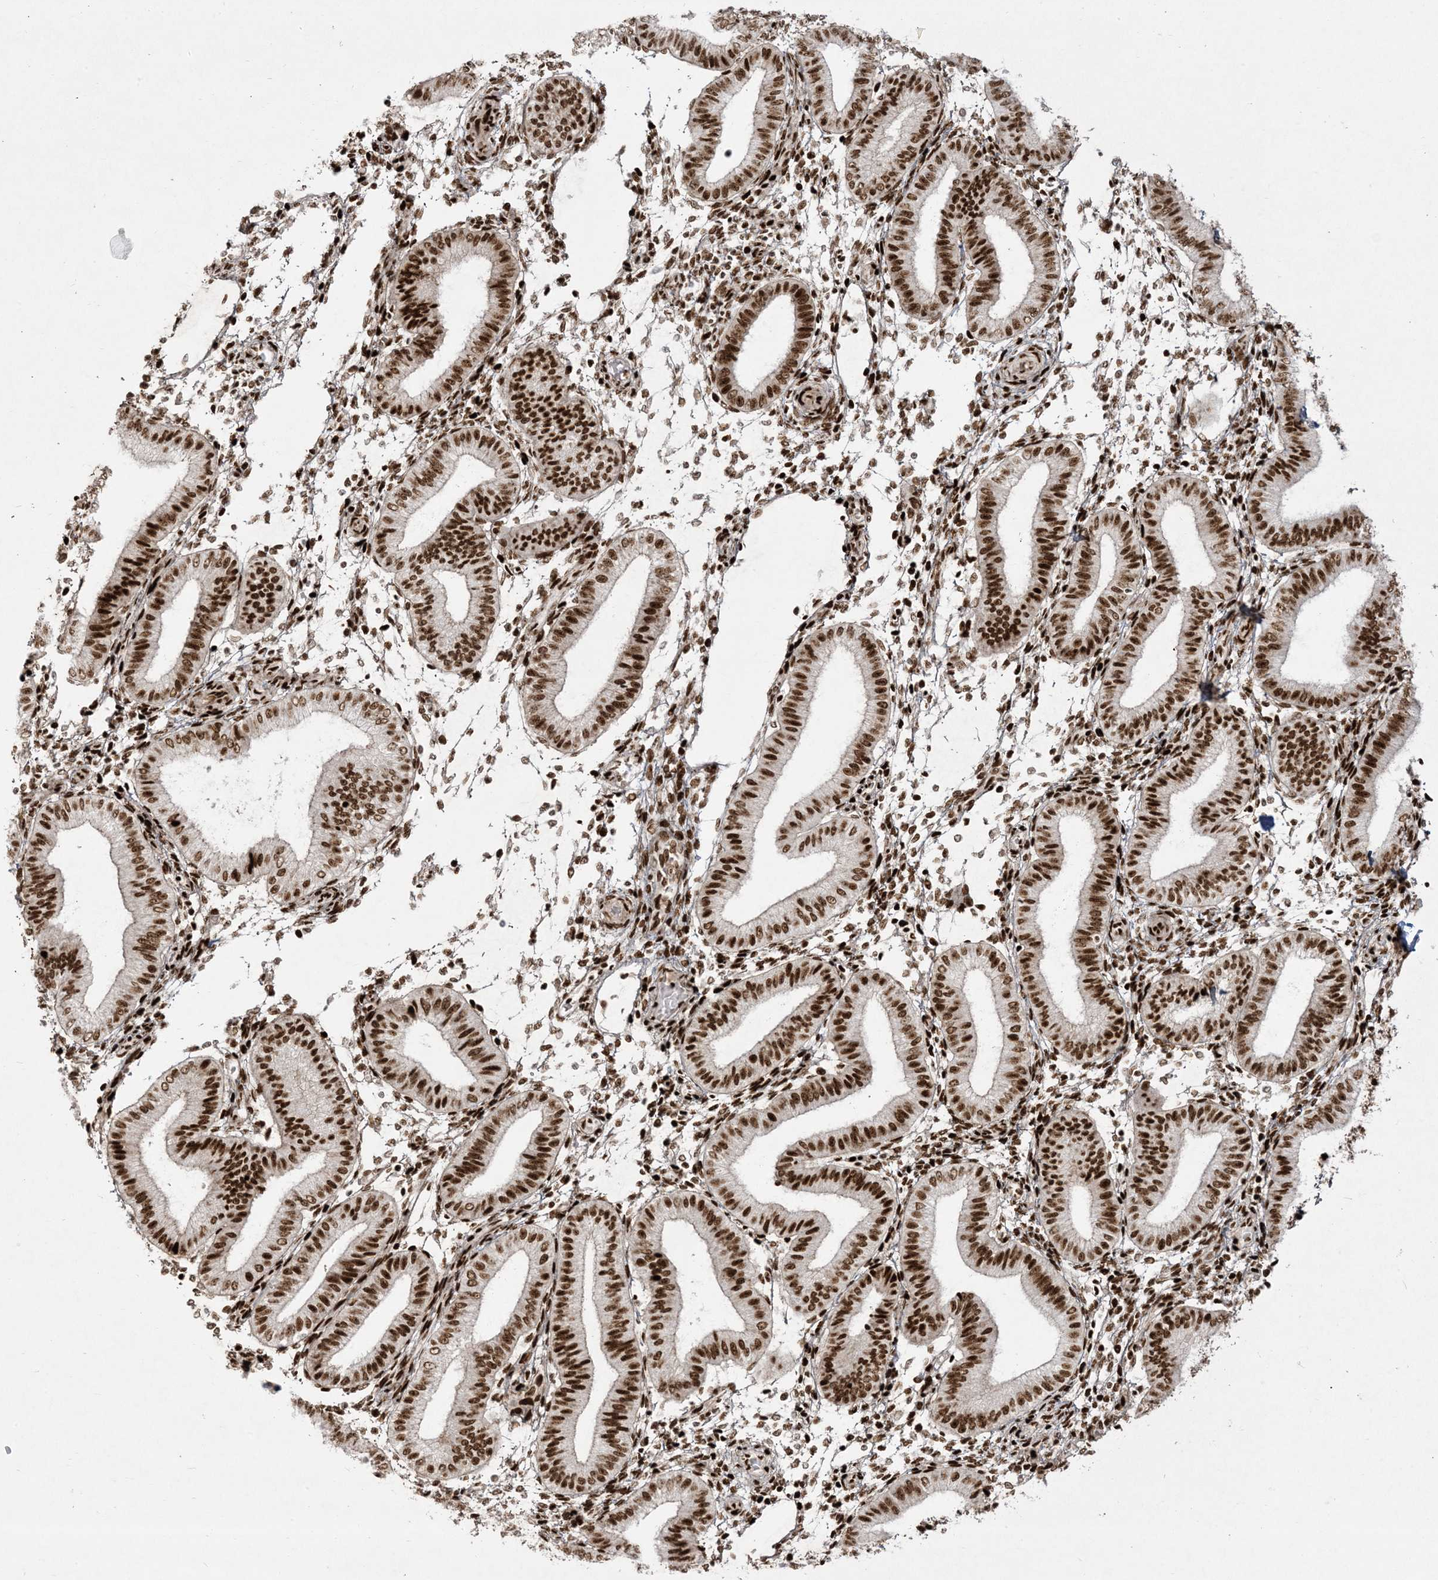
{"staining": {"intensity": "strong", "quantity": ">75%", "location": "nuclear"}, "tissue": "endometrium", "cell_type": "Cells in endometrial stroma", "image_type": "normal", "snomed": [{"axis": "morphology", "description": "Normal tissue, NOS"}, {"axis": "topography", "description": "Endometrium"}], "caption": "The micrograph reveals staining of normal endometrium, revealing strong nuclear protein positivity (brown color) within cells in endometrial stroma.", "gene": "RBM10", "patient": {"sex": "female", "age": 39}}